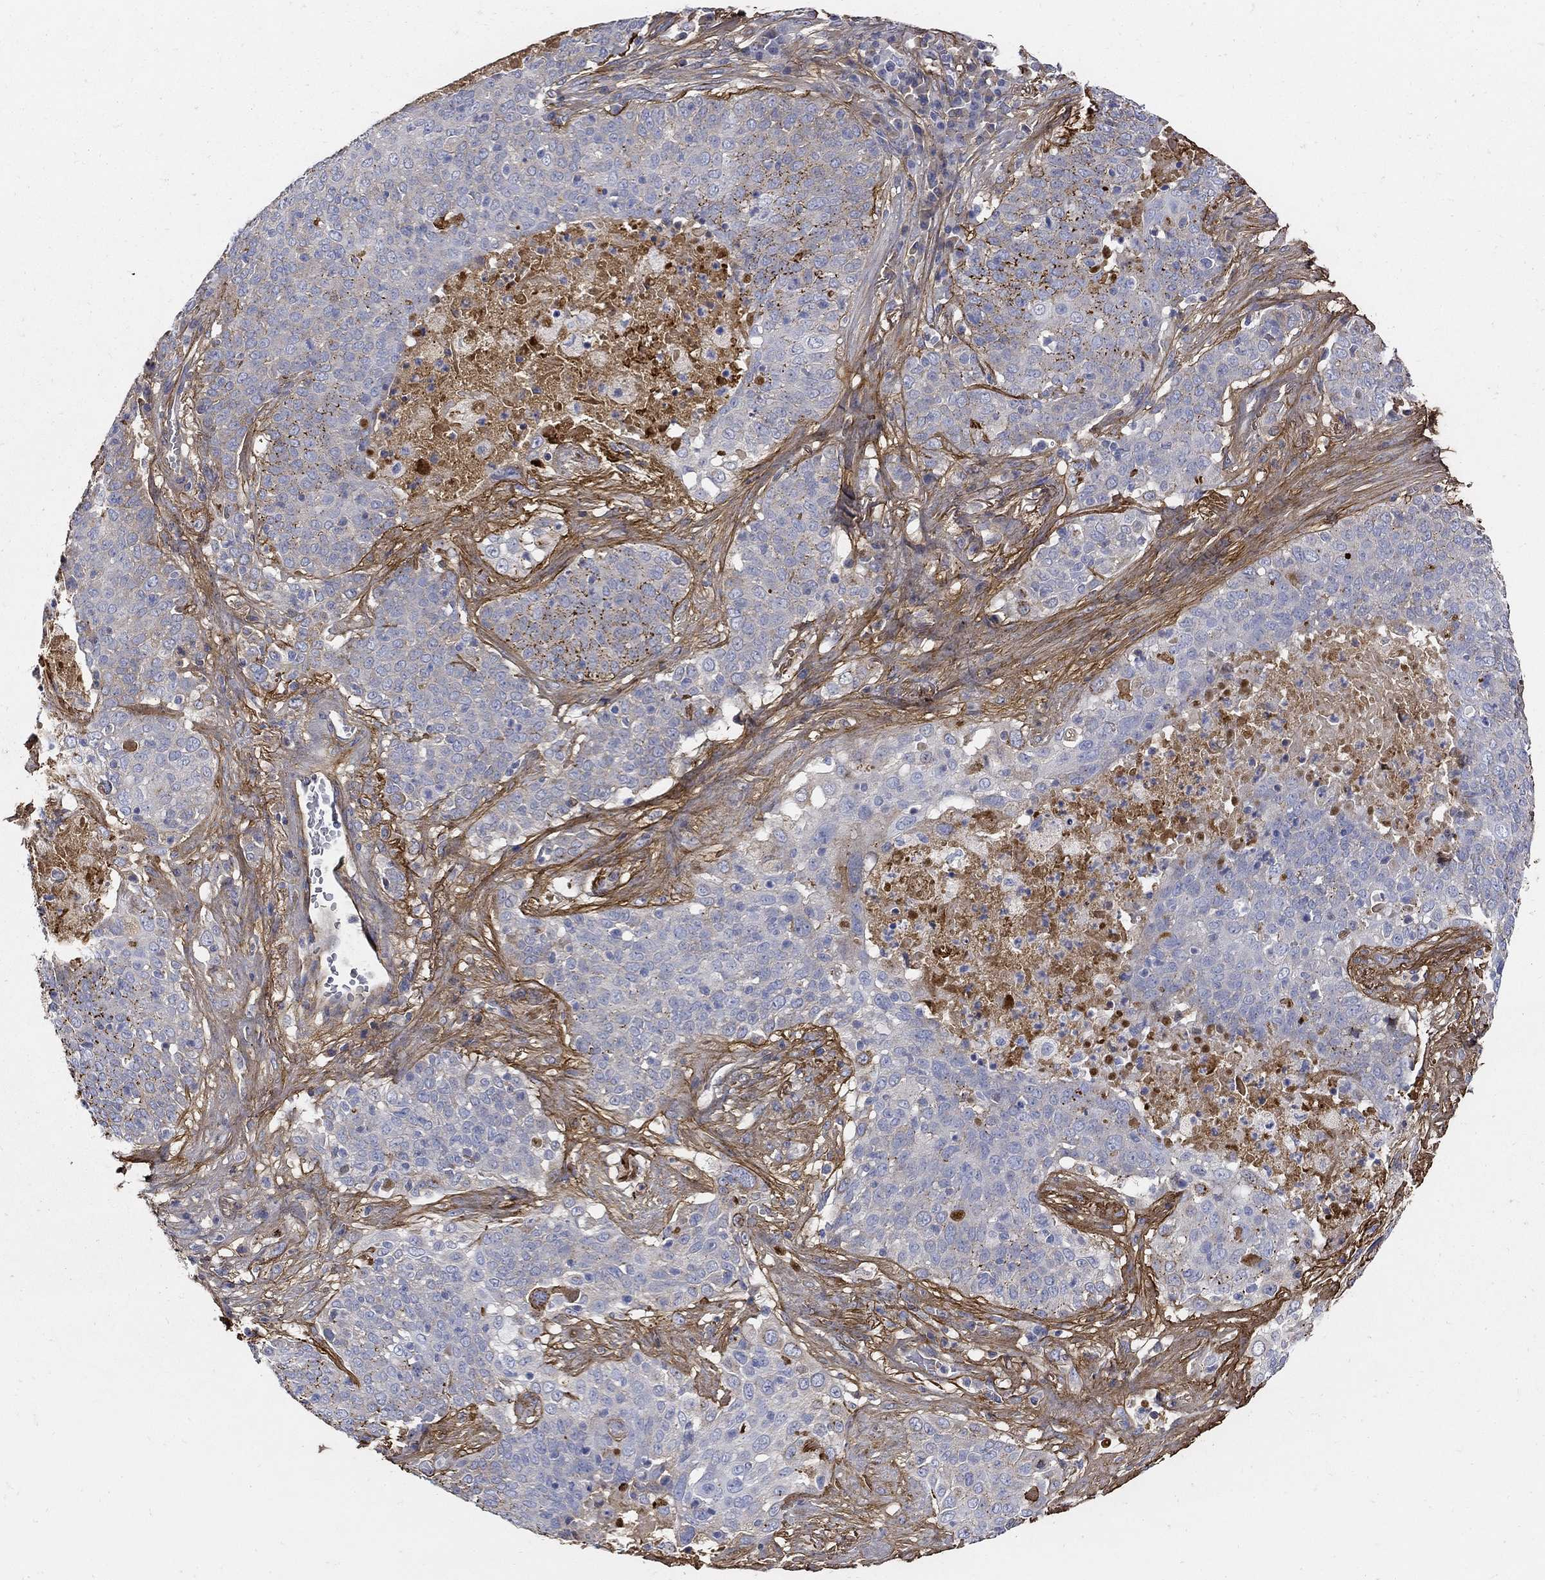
{"staining": {"intensity": "negative", "quantity": "none", "location": "none"}, "tissue": "lung cancer", "cell_type": "Tumor cells", "image_type": "cancer", "snomed": [{"axis": "morphology", "description": "Squamous cell carcinoma, NOS"}, {"axis": "topography", "description": "Lung"}], "caption": "An image of lung cancer stained for a protein demonstrates no brown staining in tumor cells.", "gene": "TGFBI", "patient": {"sex": "male", "age": 82}}